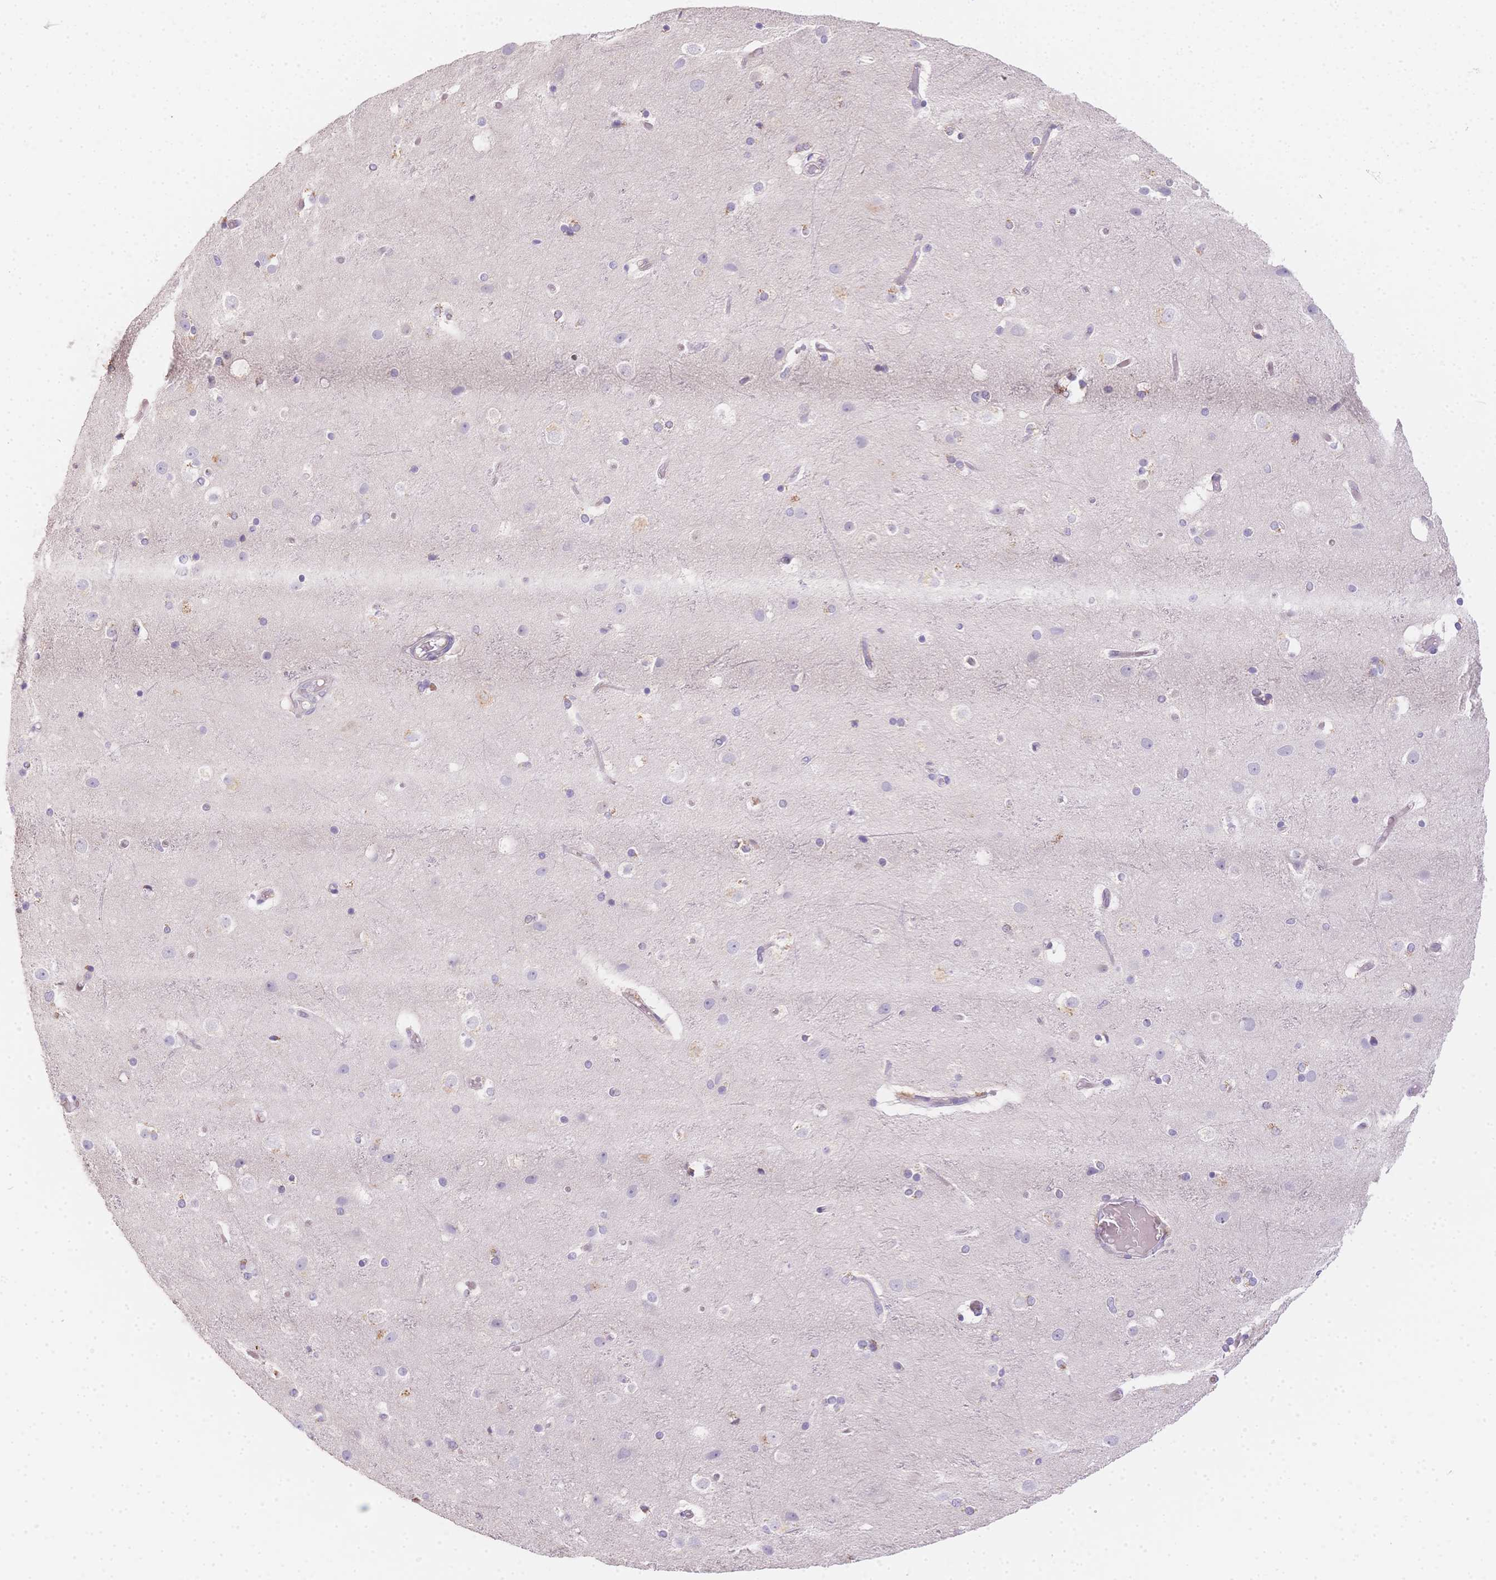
{"staining": {"intensity": "negative", "quantity": "none", "location": "none"}, "tissue": "cerebral cortex", "cell_type": "Endothelial cells", "image_type": "normal", "snomed": [{"axis": "morphology", "description": "Normal tissue, NOS"}, {"axis": "topography", "description": "Cerebral cortex"}], "caption": "The image shows no staining of endothelial cells in normal cerebral cortex.", "gene": "SMYD1", "patient": {"sex": "female", "age": 52}}